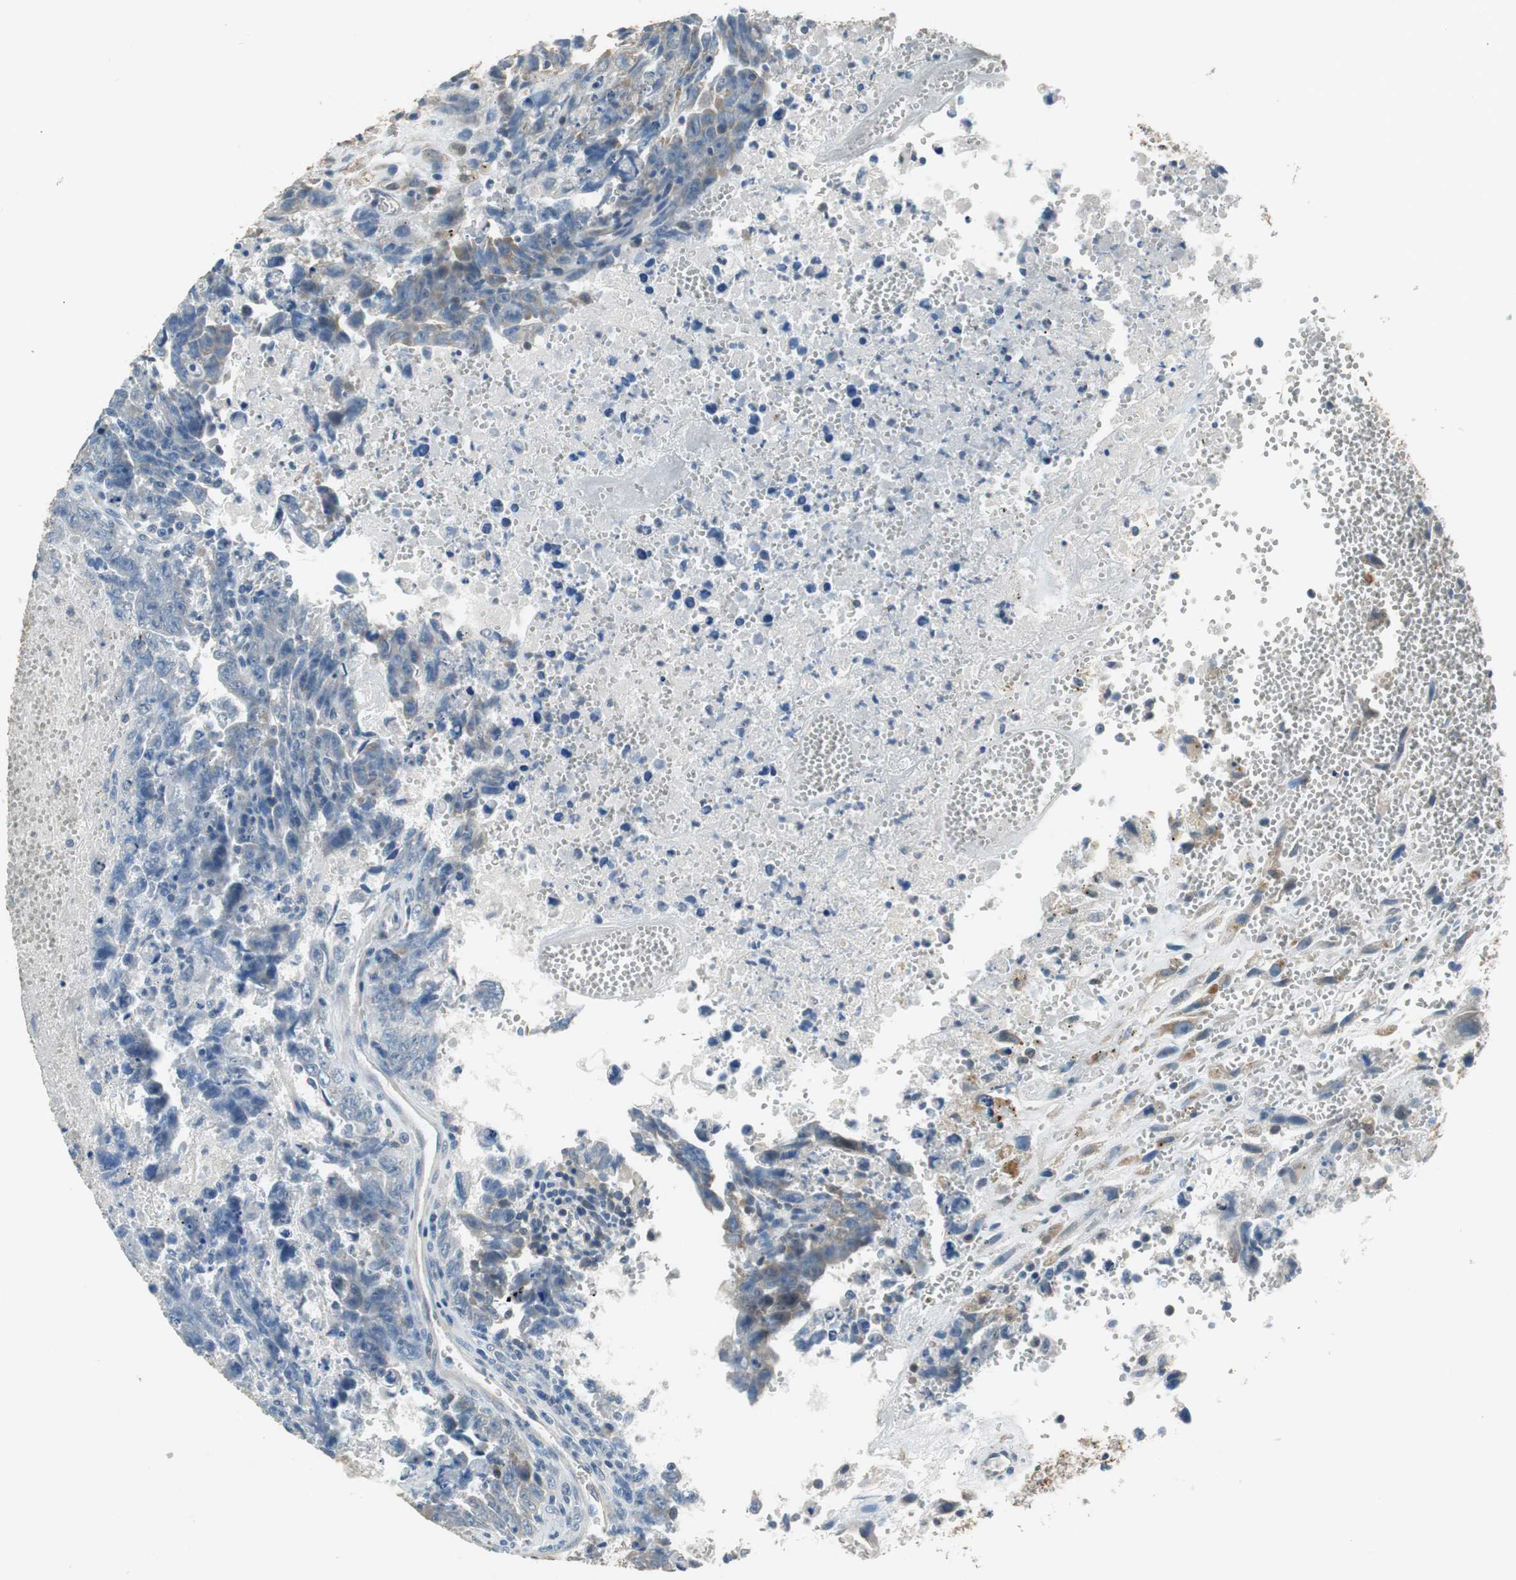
{"staining": {"intensity": "weak", "quantity": "<25%", "location": "cytoplasmic/membranous"}, "tissue": "testis cancer", "cell_type": "Tumor cells", "image_type": "cancer", "snomed": [{"axis": "morphology", "description": "Carcinoma, Embryonal, NOS"}, {"axis": "topography", "description": "Testis"}], "caption": "There is no significant positivity in tumor cells of testis cancer (embryonal carcinoma). (Stains: DAB immunohistochemistry (IHC) with hematoxylin counter stain, Microscopy: brightfield microscopy at high magnification).", "gene": "ALDH4A1", "patient": {"sex": "male", "age": 28}}